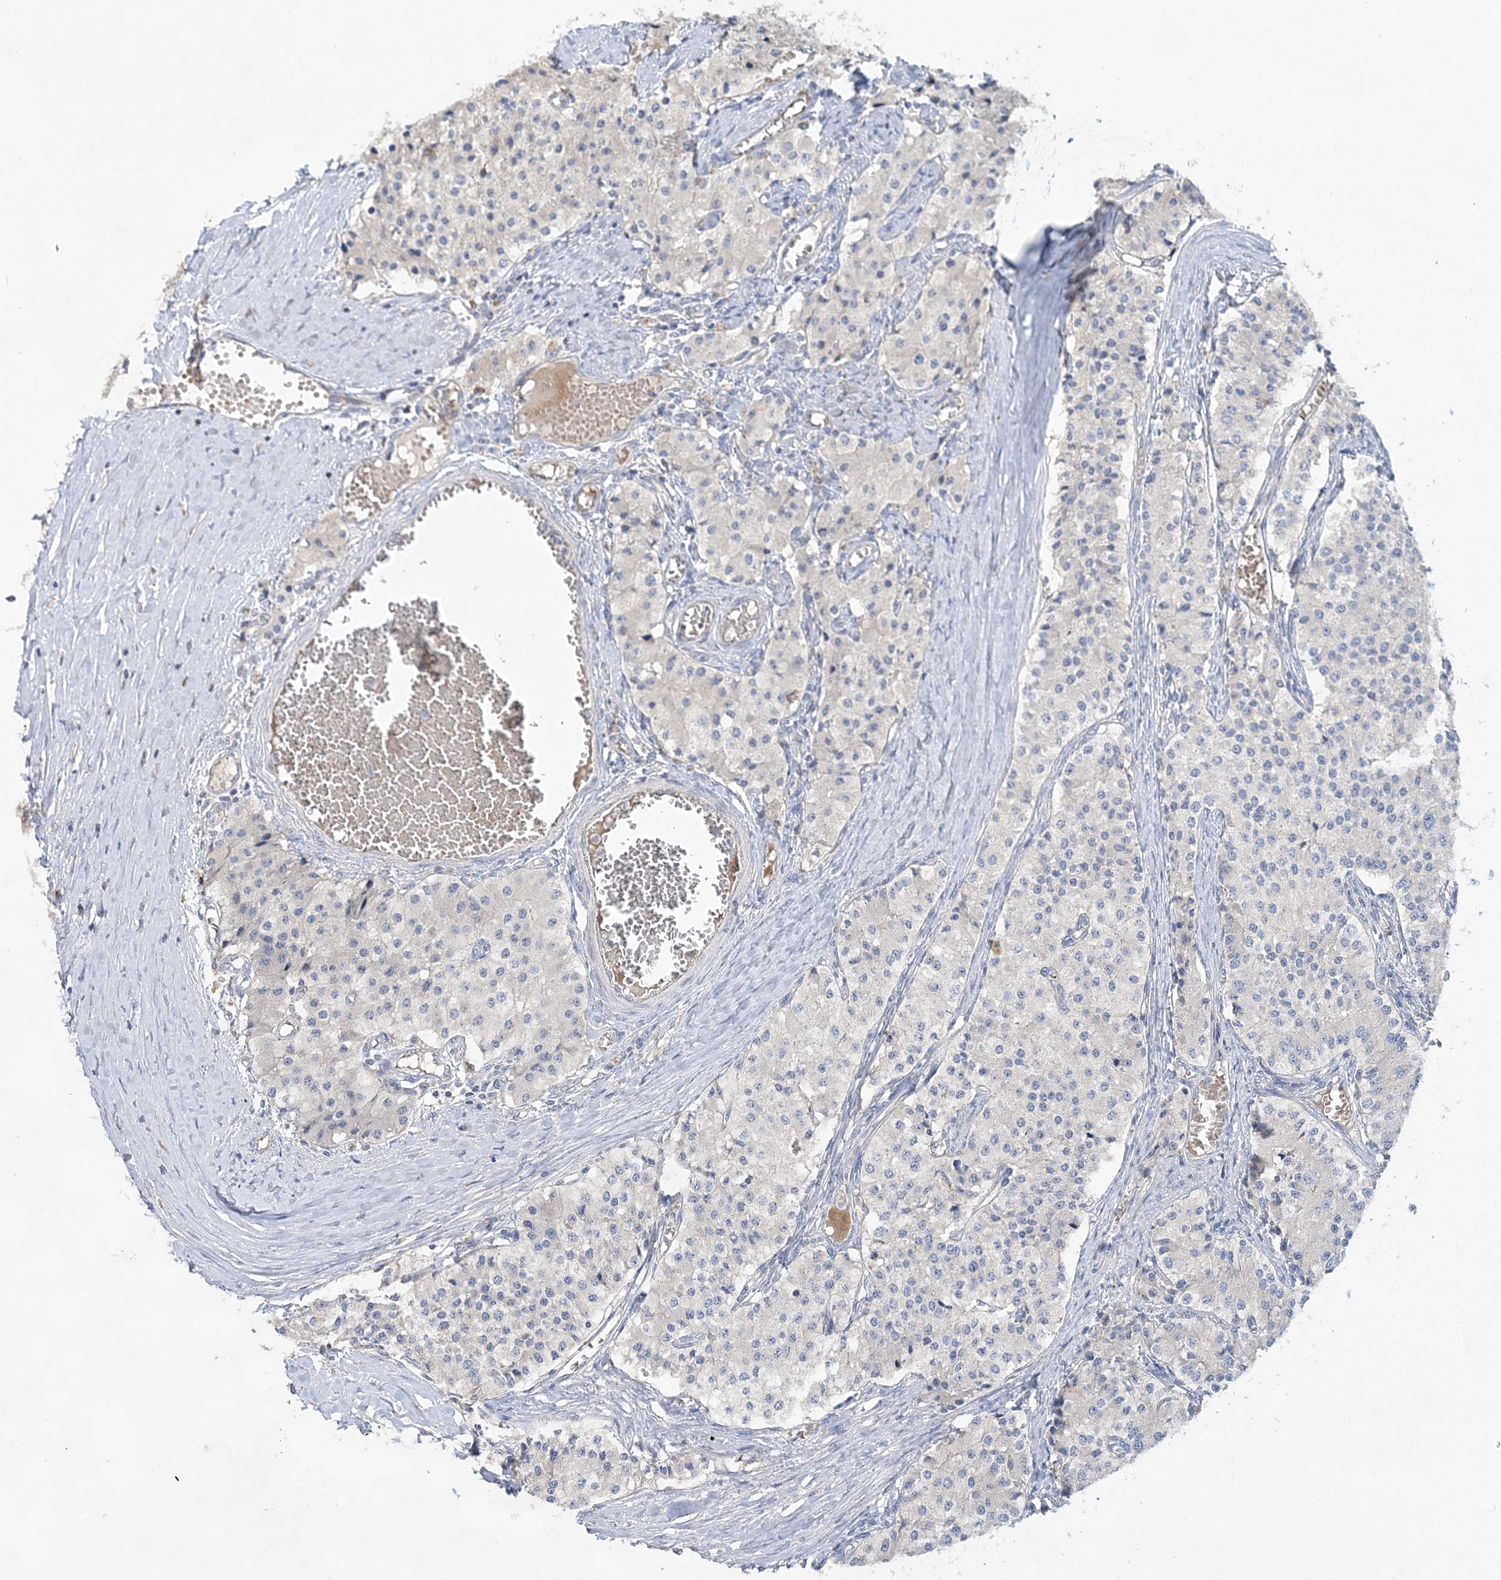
{"staining": {"intensity": "negative", "quantity": "none", "location": "none"}, "tissue": "carcinoid", "cell_type": "Tumor cells", "image_type": "cancer", "snomed": [{"axis": "morphology", "description": "Carcinoid, malignant, NOS"}, {"axis": "topography", "description": "Colon"}], "caption": "Immunohistochemistry (IHC) histopathology image of neoplastic tissue: carcinoid (malignant) stained with DAB (3,3'-diaminobenzidine) reveals no significant protein positivity in tumor cells.", "gene": "TRAPPC13", "patient": {"sex": "female", "age": 52}}